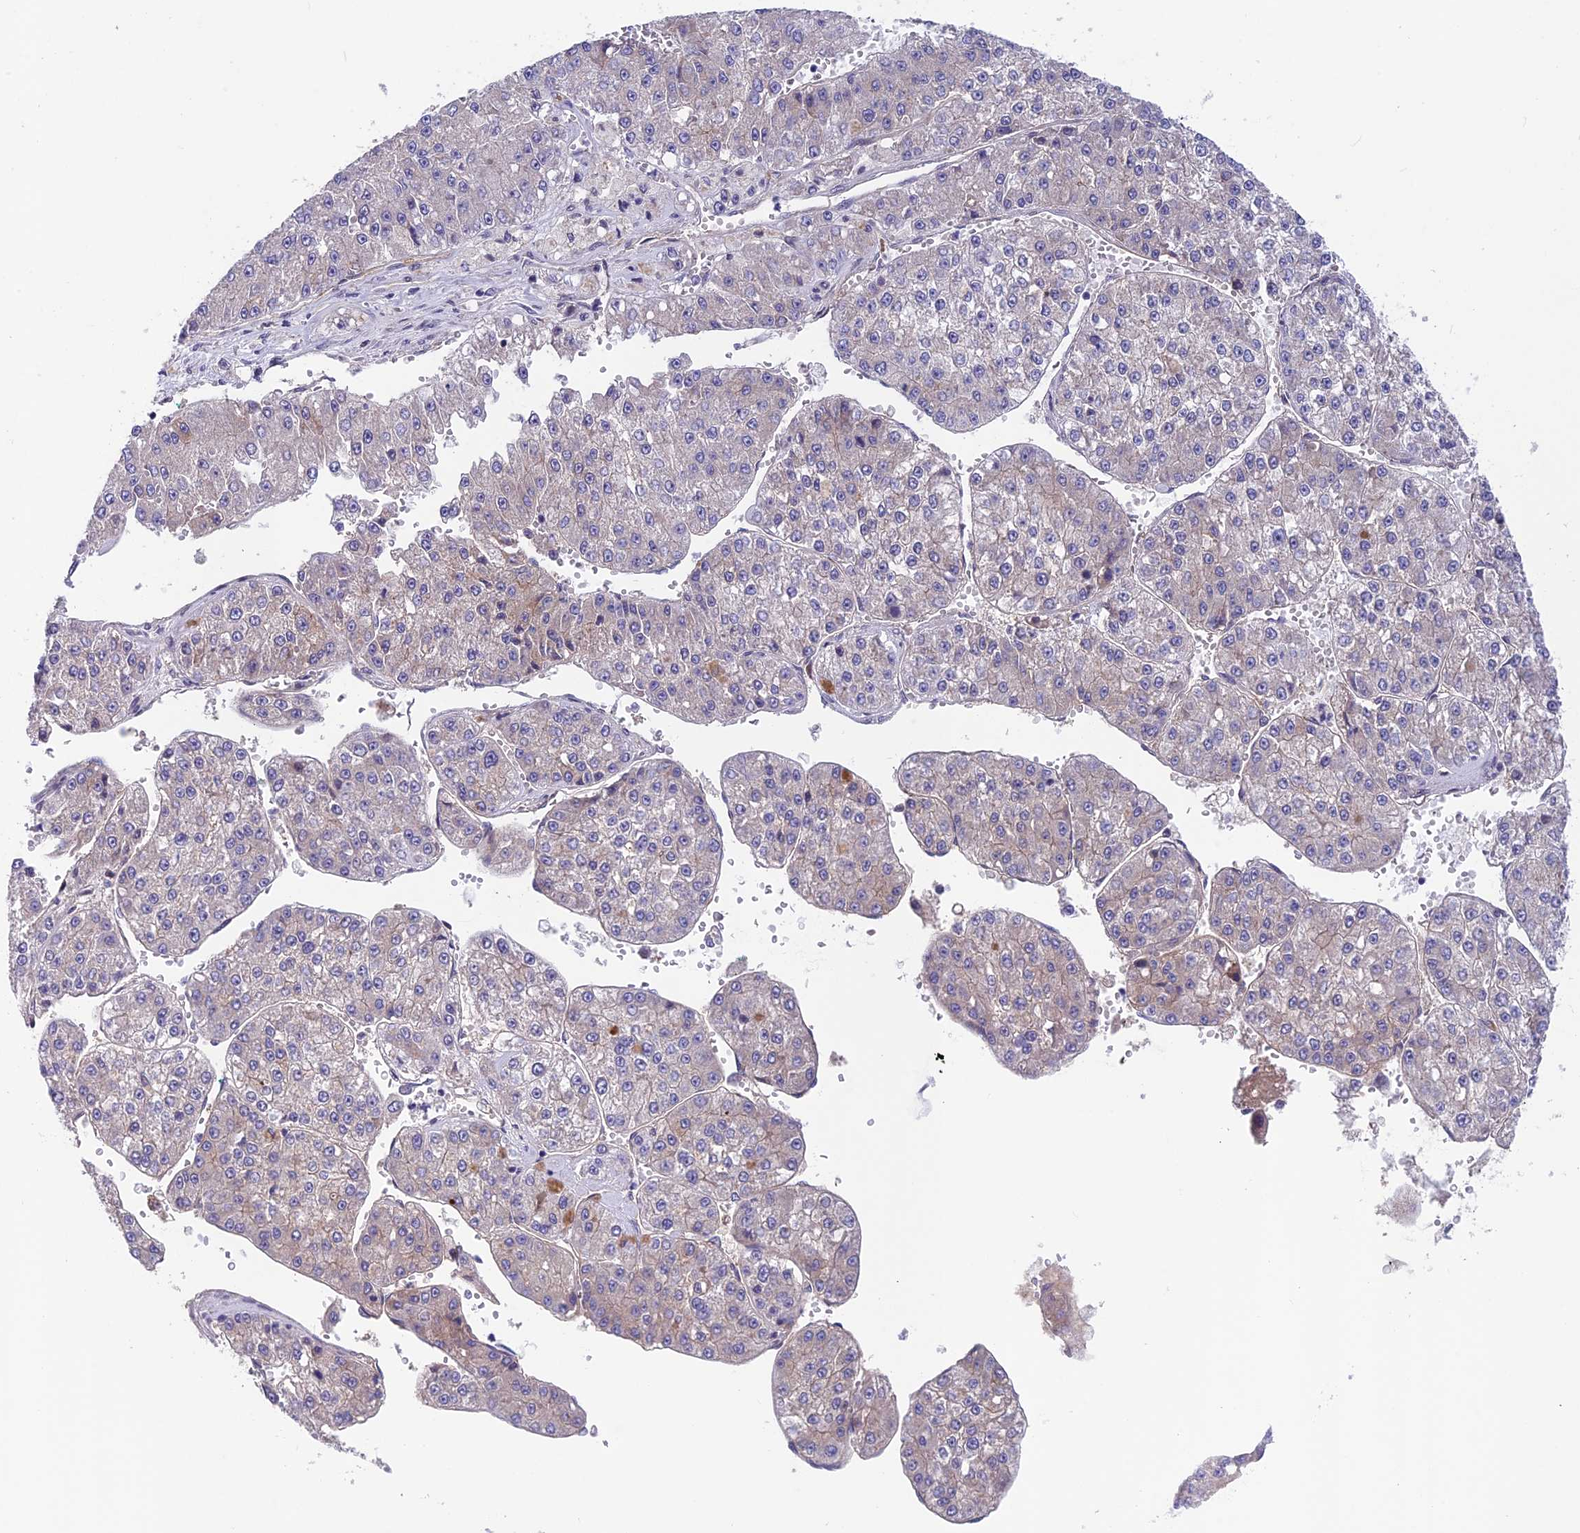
{"staining": {"intensity": "weak", "quantity": "<25%", "location": "cytoplasmic/membranous"}, "tissue": "liver cancer", "cell_type": "Tumor cells", "image_type": "cancer", "snomed": [{"axis": "morphology", "description": "Carcinoma, Hepatocellular, NOS"}, {"axis": "topography", "description": "Liver"}], "caption": "IHC micrograph of liver cancer (hepatocellular carcinoma) stained for a protein (brown), which exhibits no staining in tumor cells.", "gene": "FKBPL", "patient": {"sex": "female", "age": 73}}